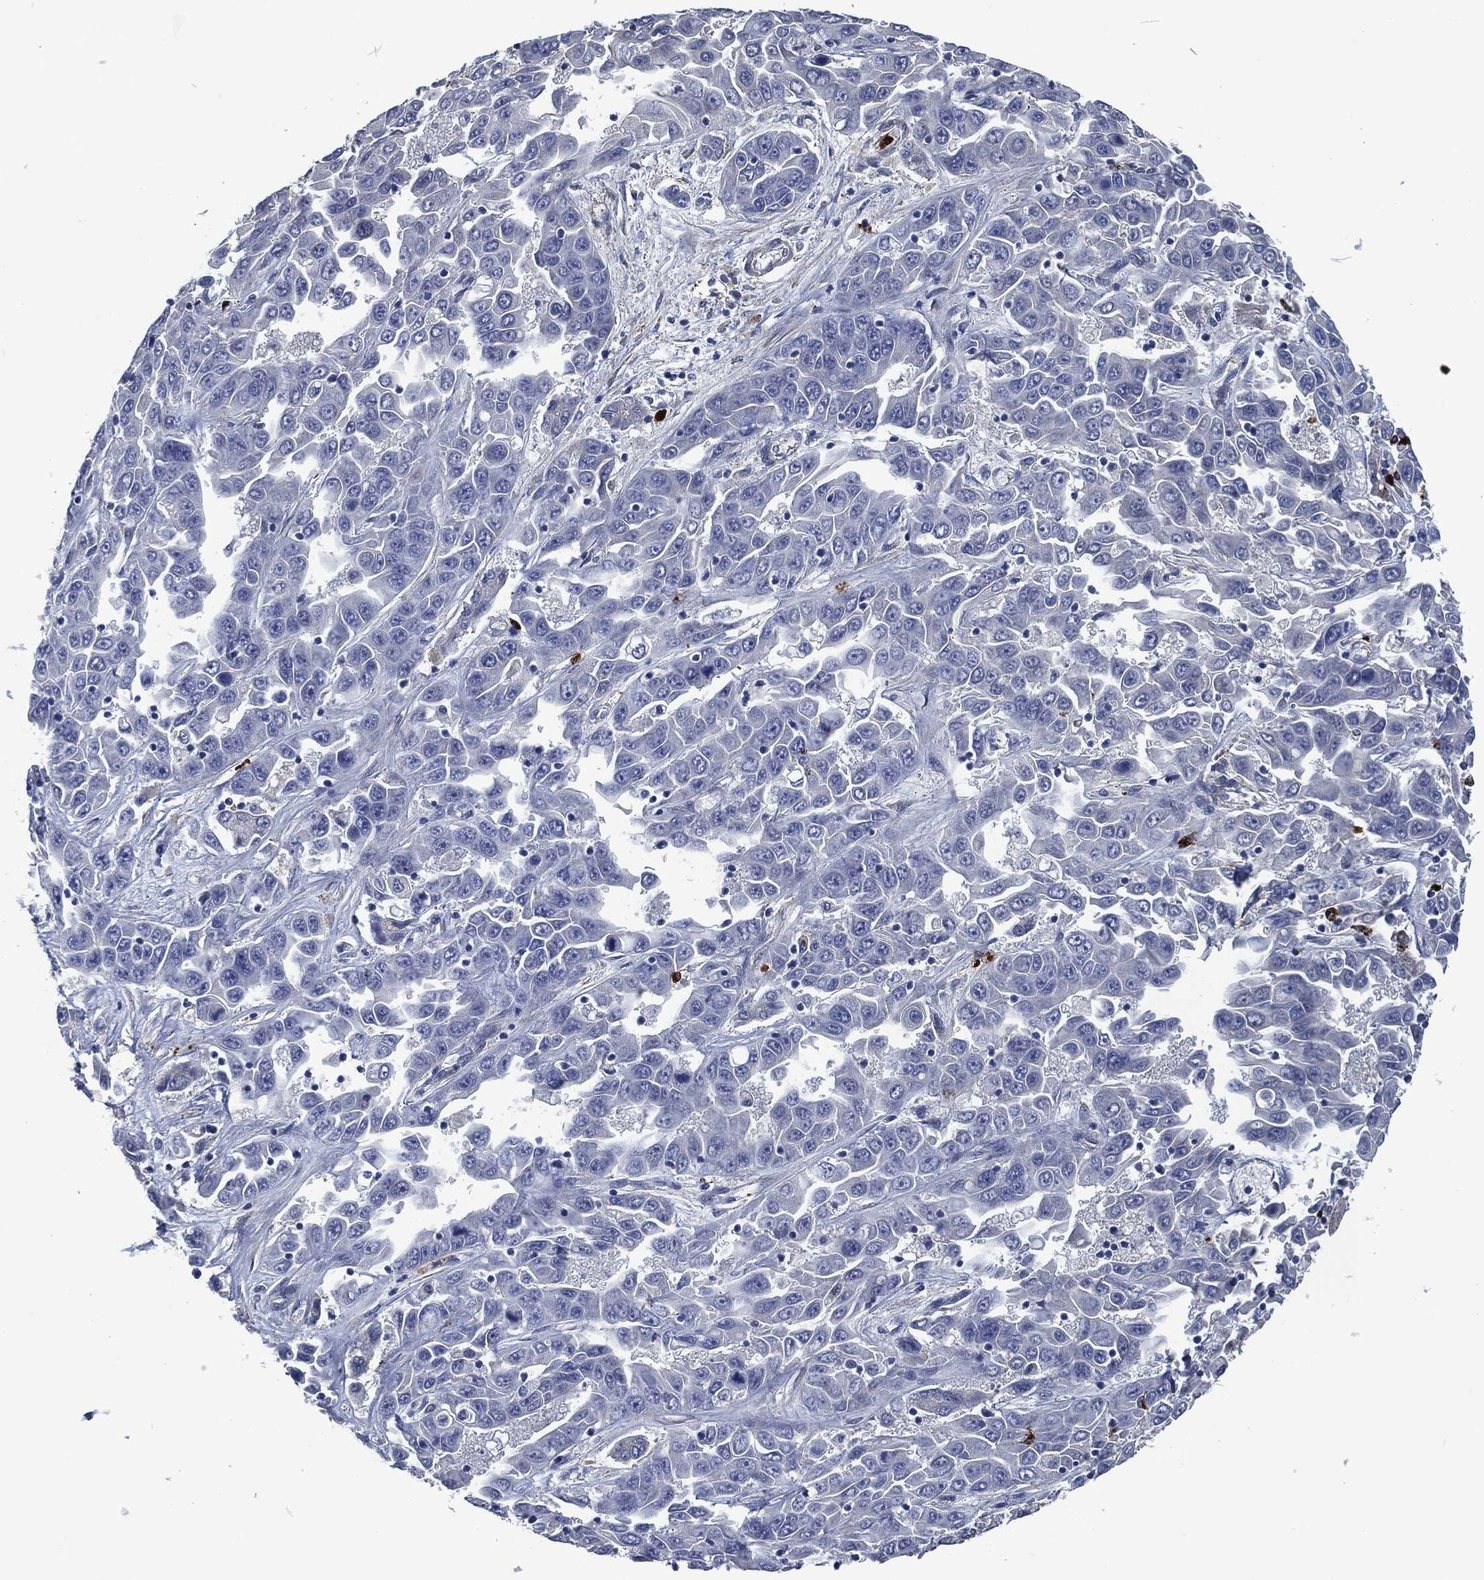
{"staining": {"intensity": "negative", "quantity": "none", "location": "none"}, "tissue": "liver cancer", "cell_type": "Tumor cells", "image_type": "cancer", "snomed": [{"axis": "morphology", "description": "Cholangiocarcinoma"}, {"axis": "topography", "description": "Liver"}], "caption": "A photomicrograph of liver cholangiocarcinoma stained for a protein shows no brown staining in tumor cells.", "gene": "MPO", "patient": {"sex": "female", "age": 52}}